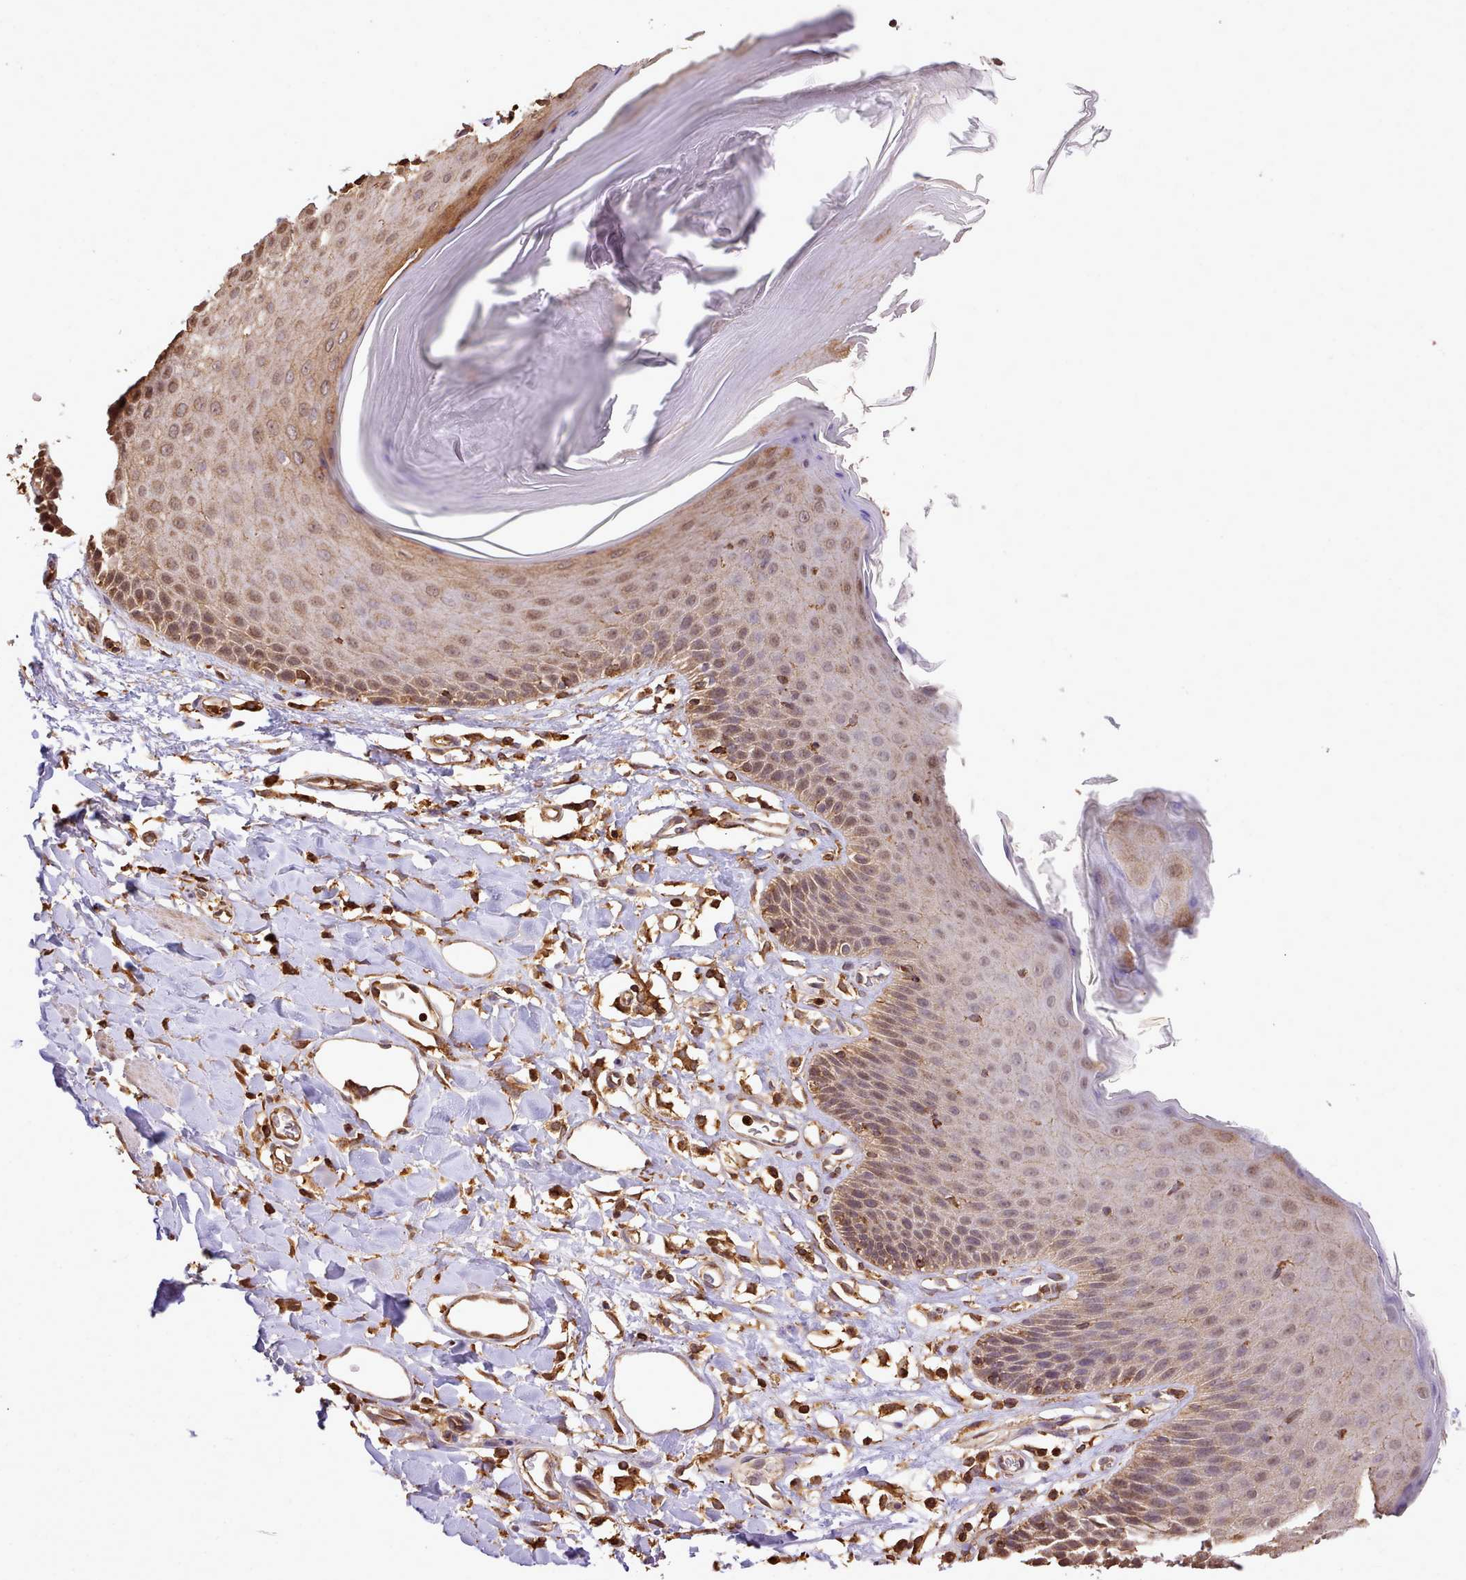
{"staining": {"intensity": "moderate", "quantity": ">75%", "location": "cytoplasmic/membranous,nuclear"}, "tissue": "skin", "cell_type": "Epidermal cells", "image_type": "normal", "snomed": [{"axis": "morphology", "description": "Normal tissue, NOS"}, {"axis": "topography", "description": "Vulva"}], "caption": "Moderate cytoplasmic/membranous,nuclear protein expression is seen in about >75% of epidermal cells in skin. (brown staining indicates protein expression, while blue staining denotes nuclei).", "gene": "CAPZA1", "patient": {"sex": "female", "age": 68}}